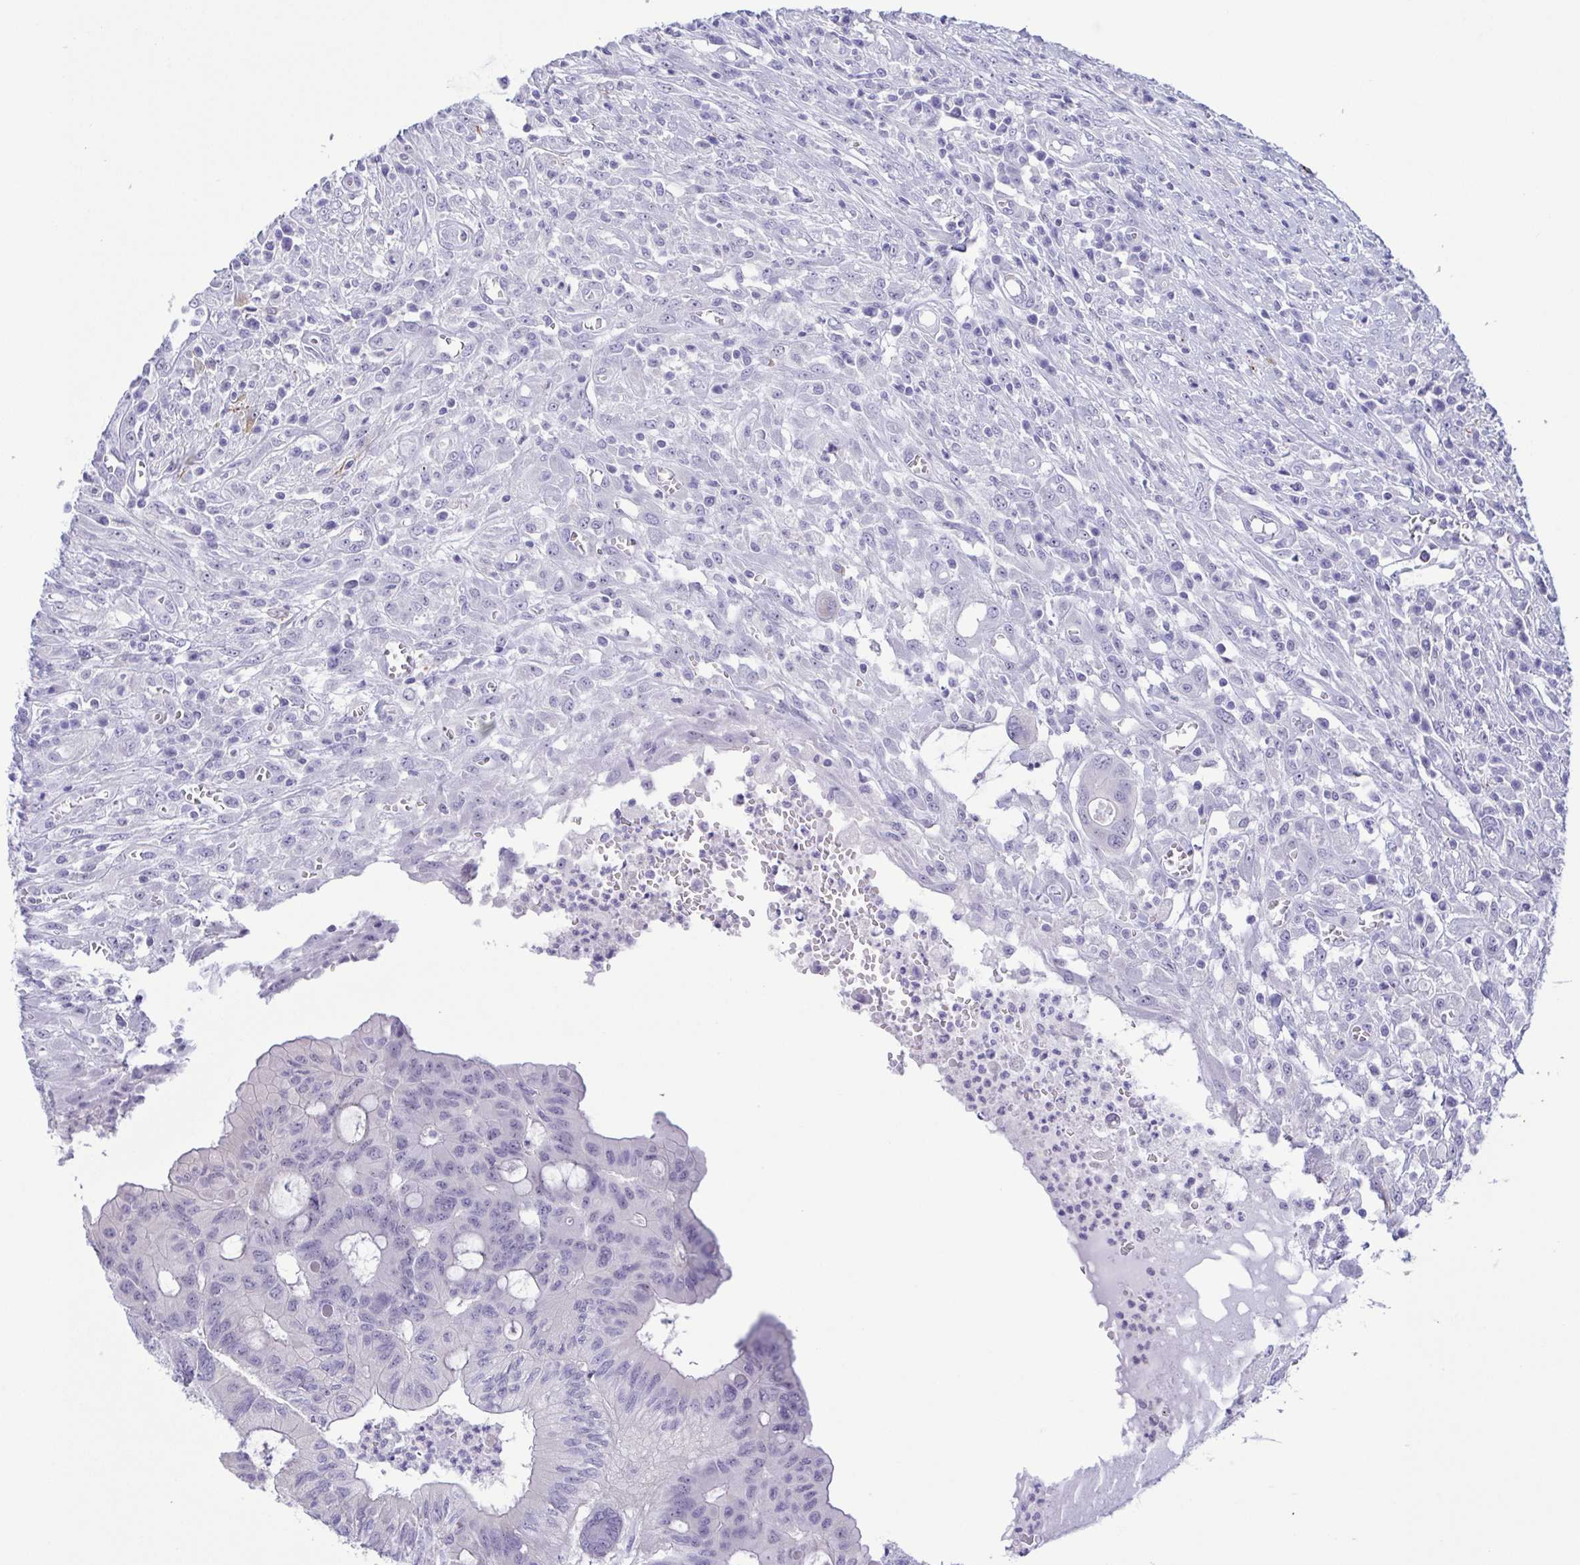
{"staining": {"intensity": "negative", "quantity": "none", "location": "none"}, "tissue": "colorectal cancer", "cell_type": "Tumor cells", "image_type": "cancer", "snomed": [{"axis": "morphology", "description": "Adenocarcinoma, NOS"}, {"axis": "topography", "description": "Colon"}], "caption": "Tumor cells are negative for brown protein staining in colorectal adenocarcinoma.", "gene": "MYL7", "patient": {"sex": "male", "age": 65}}